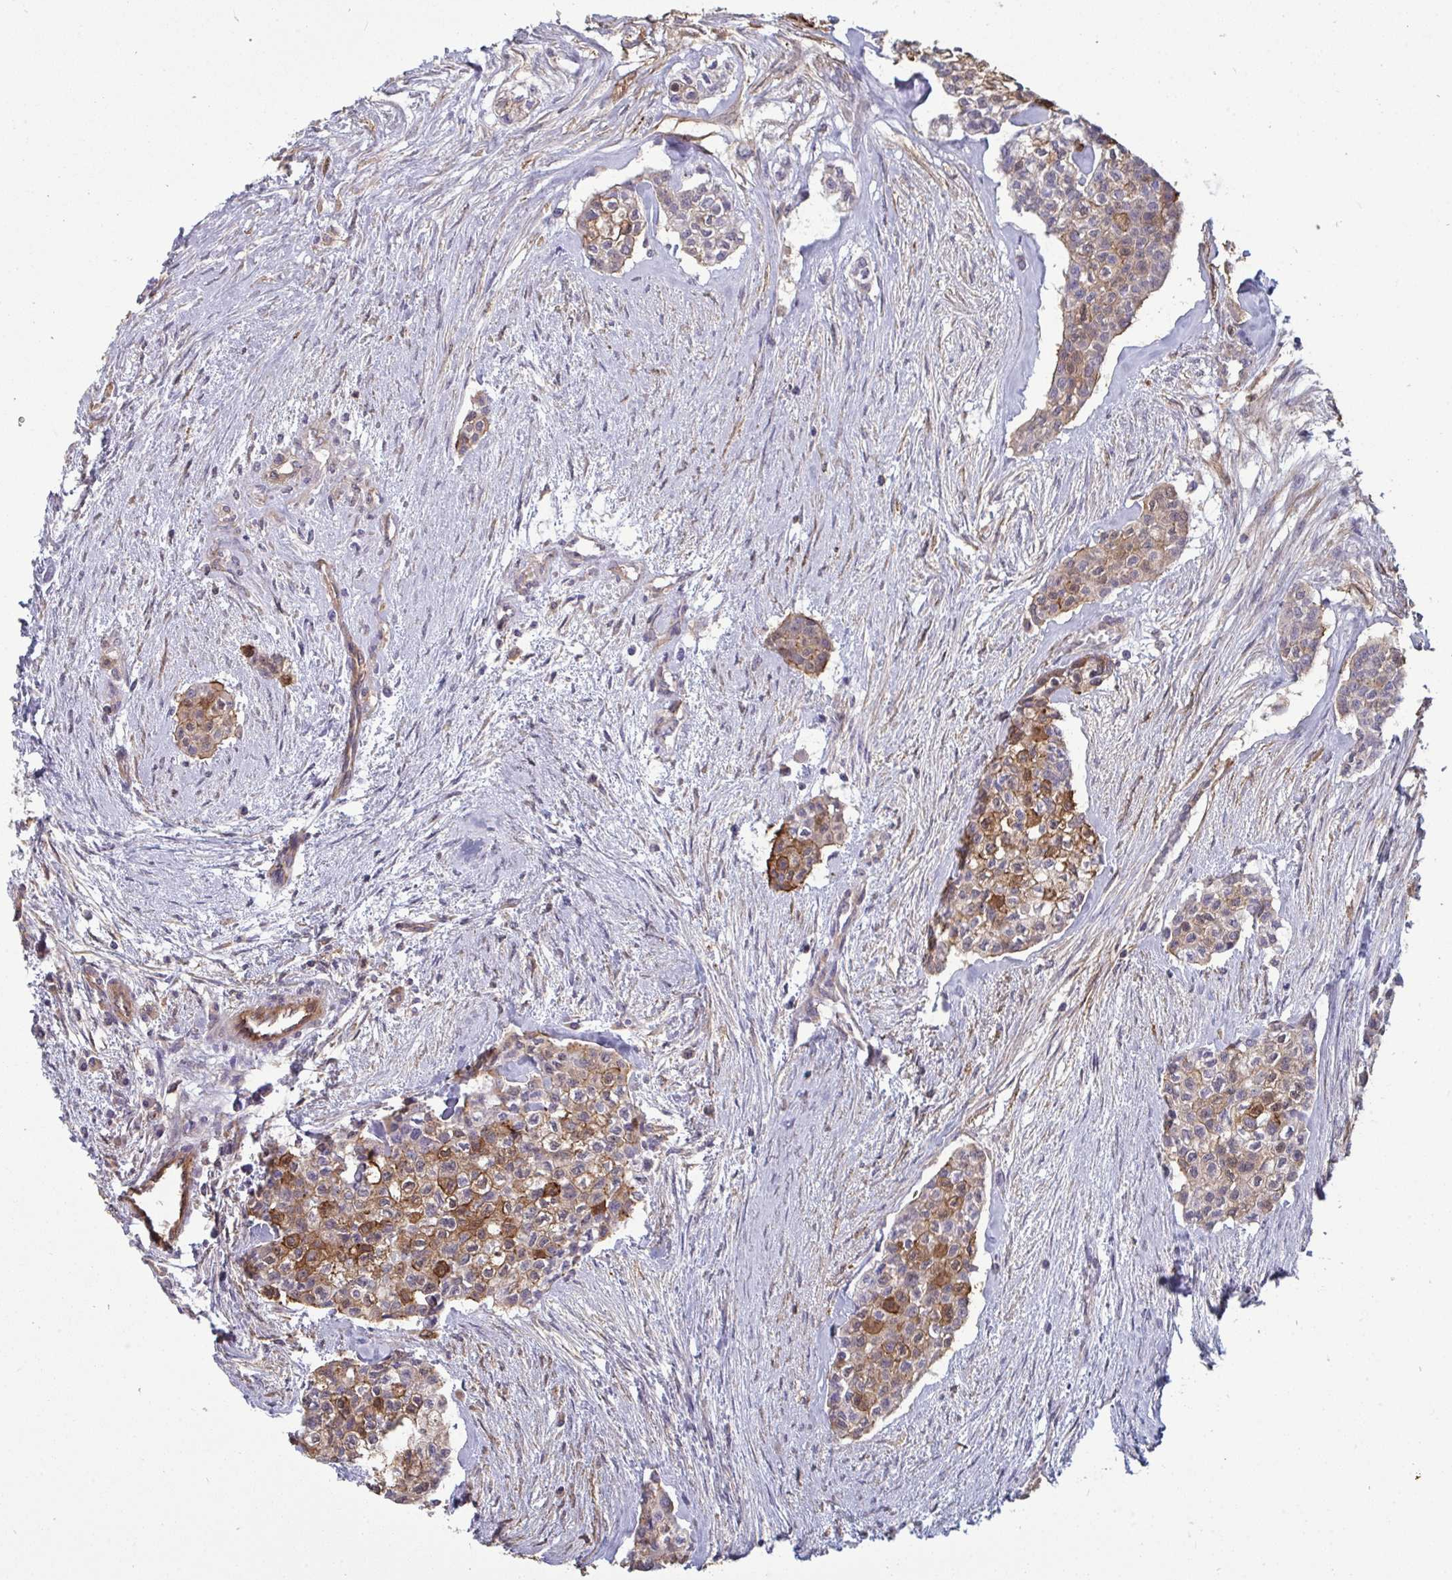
{"staining": {"intensity": "moderate", "quantity": "25%-75%", "location": "cytoplasmic/membranous"}, "tissue": "head and neck cancer", "cell_type": "Tumor cells", "image_type": "cancer", "snomed": [{"axis": "morphology", "description": "Adenocarcinoma, NOS"}, {"axis": "topography", "description": "Head-Neck"}], "caption": "Adenocarcinoma (head and neck) stained with DAB (3,3'-diaminobenzidine) IHC demonstrates medium levels of moderate cytoplasmic/membranous staining in approximately 25%-75% of tumor cells. (Stains: DAB in brown, nuclei in blue, Microscopy: brightfield microscopy at high magnification).", "gene": "ISCU", "patient": {"sex": "male", "age": 81}}